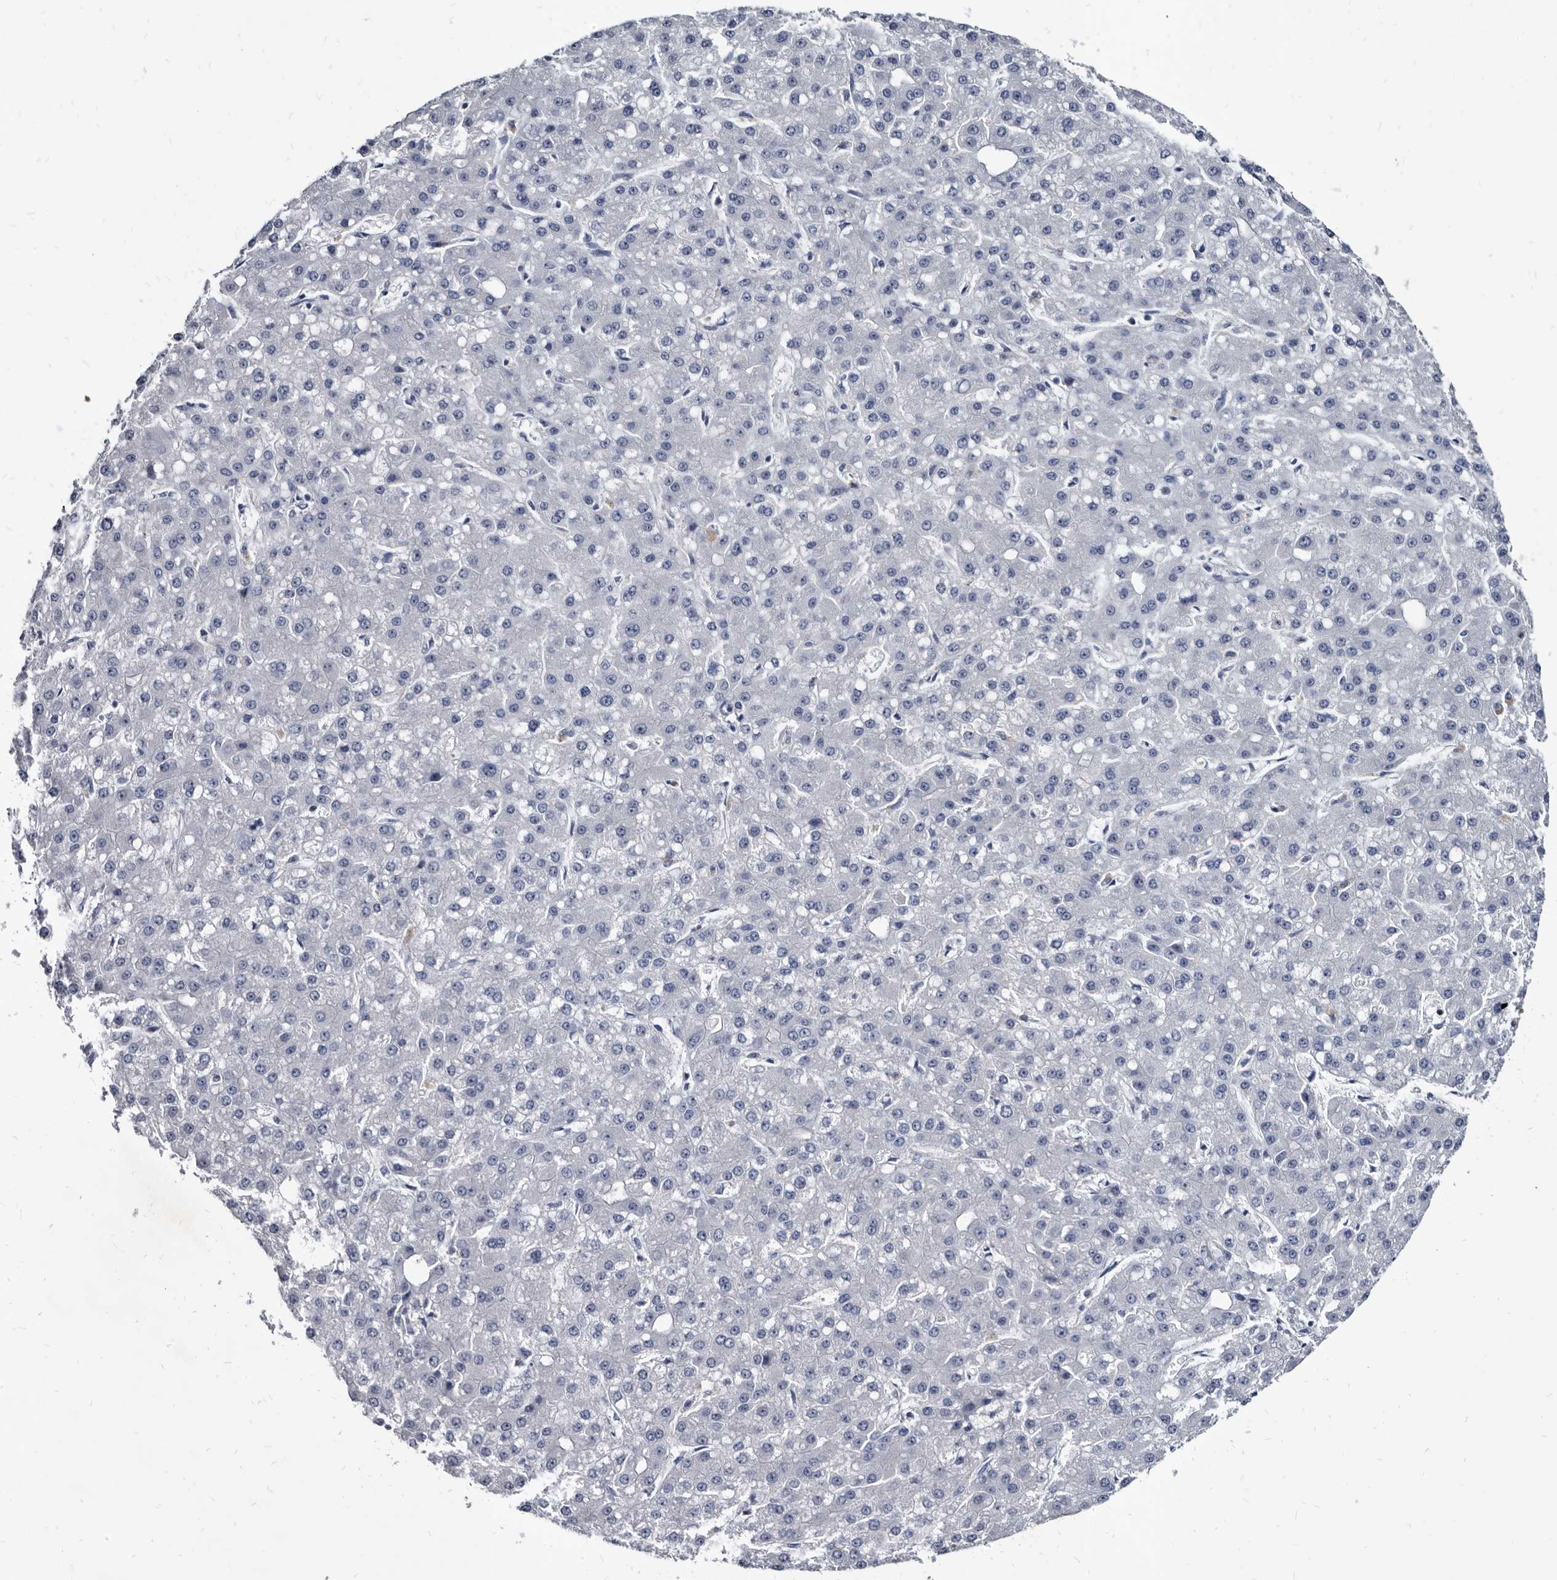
{"staining": {"intensity": "negative", "quantity": "none", "location": "none"}, "tissue": "liver cancer", "cell_type": "Tumor cells", "image_type": "cancer", "snomed": [{"axis": "morphology", "description": "Carcinoma, Hepatocellular, NOS"}, {"axis": "topography", "description": "Liver"}], "caption": "Tumor cells show no significant positivity in liver cancer.", "gene": "PRSS8", "patient": {"sex": "male", "age": 67}}